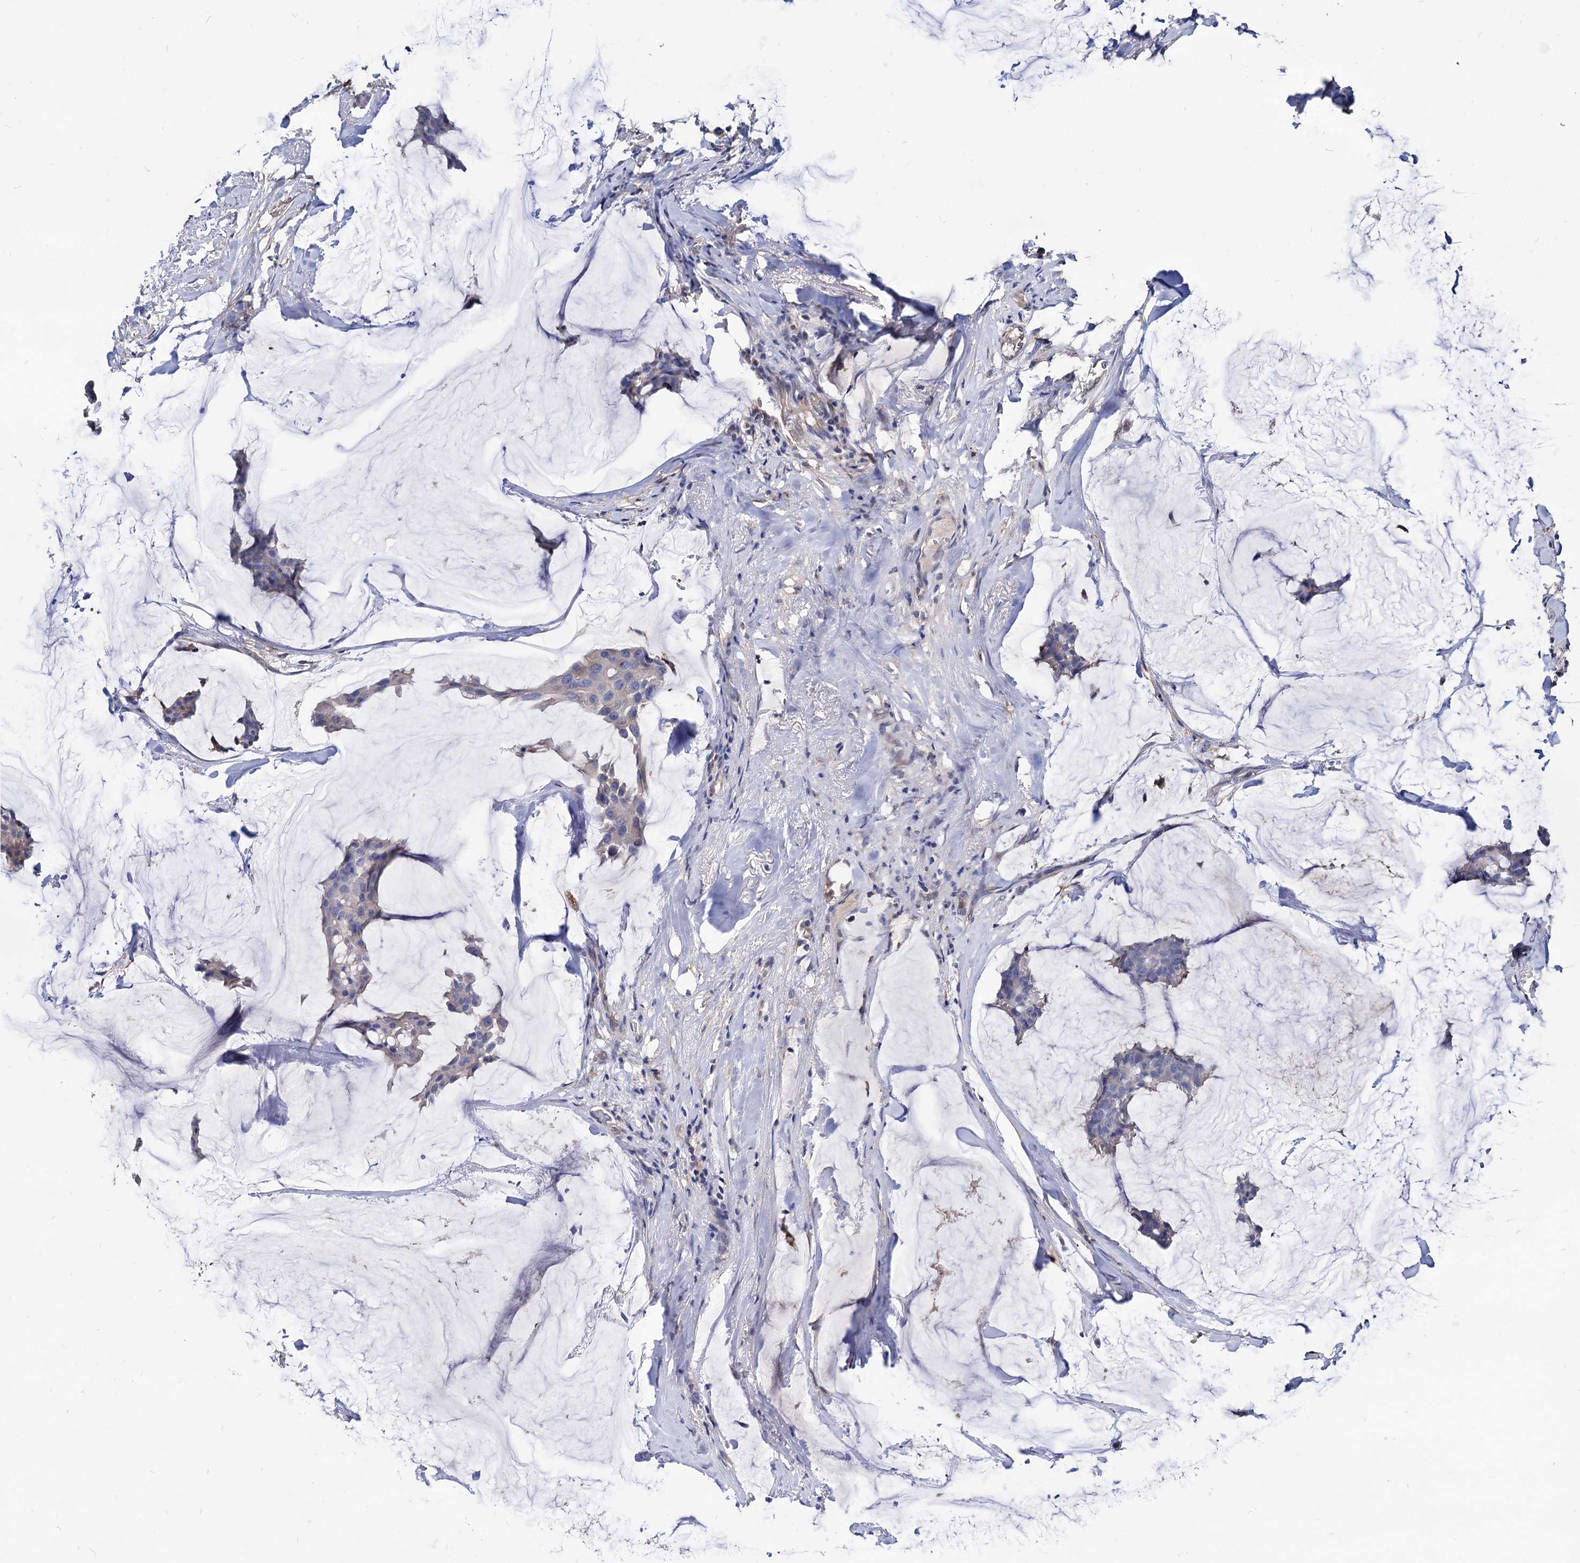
{"staining": {"intensity": "negative", "quantity": "none", "location": "none"}, "tissue": "breast cancer", "cell_type": "Tumor cells", "image_type": "cancer", "snomed": [{"axis": "morphology", "description": "Duct carcinoma"}, {"axis": "topography", "description": "Breast"}], "caption": "High power microscopy image of an immunohistochemistry histopathology image of breast cancer (infiltrating ductal carcinoma), revealing no significant expression in tumor cells.", "gene": "CPPED1", "patient": {"sex": "female", "age": 93}}